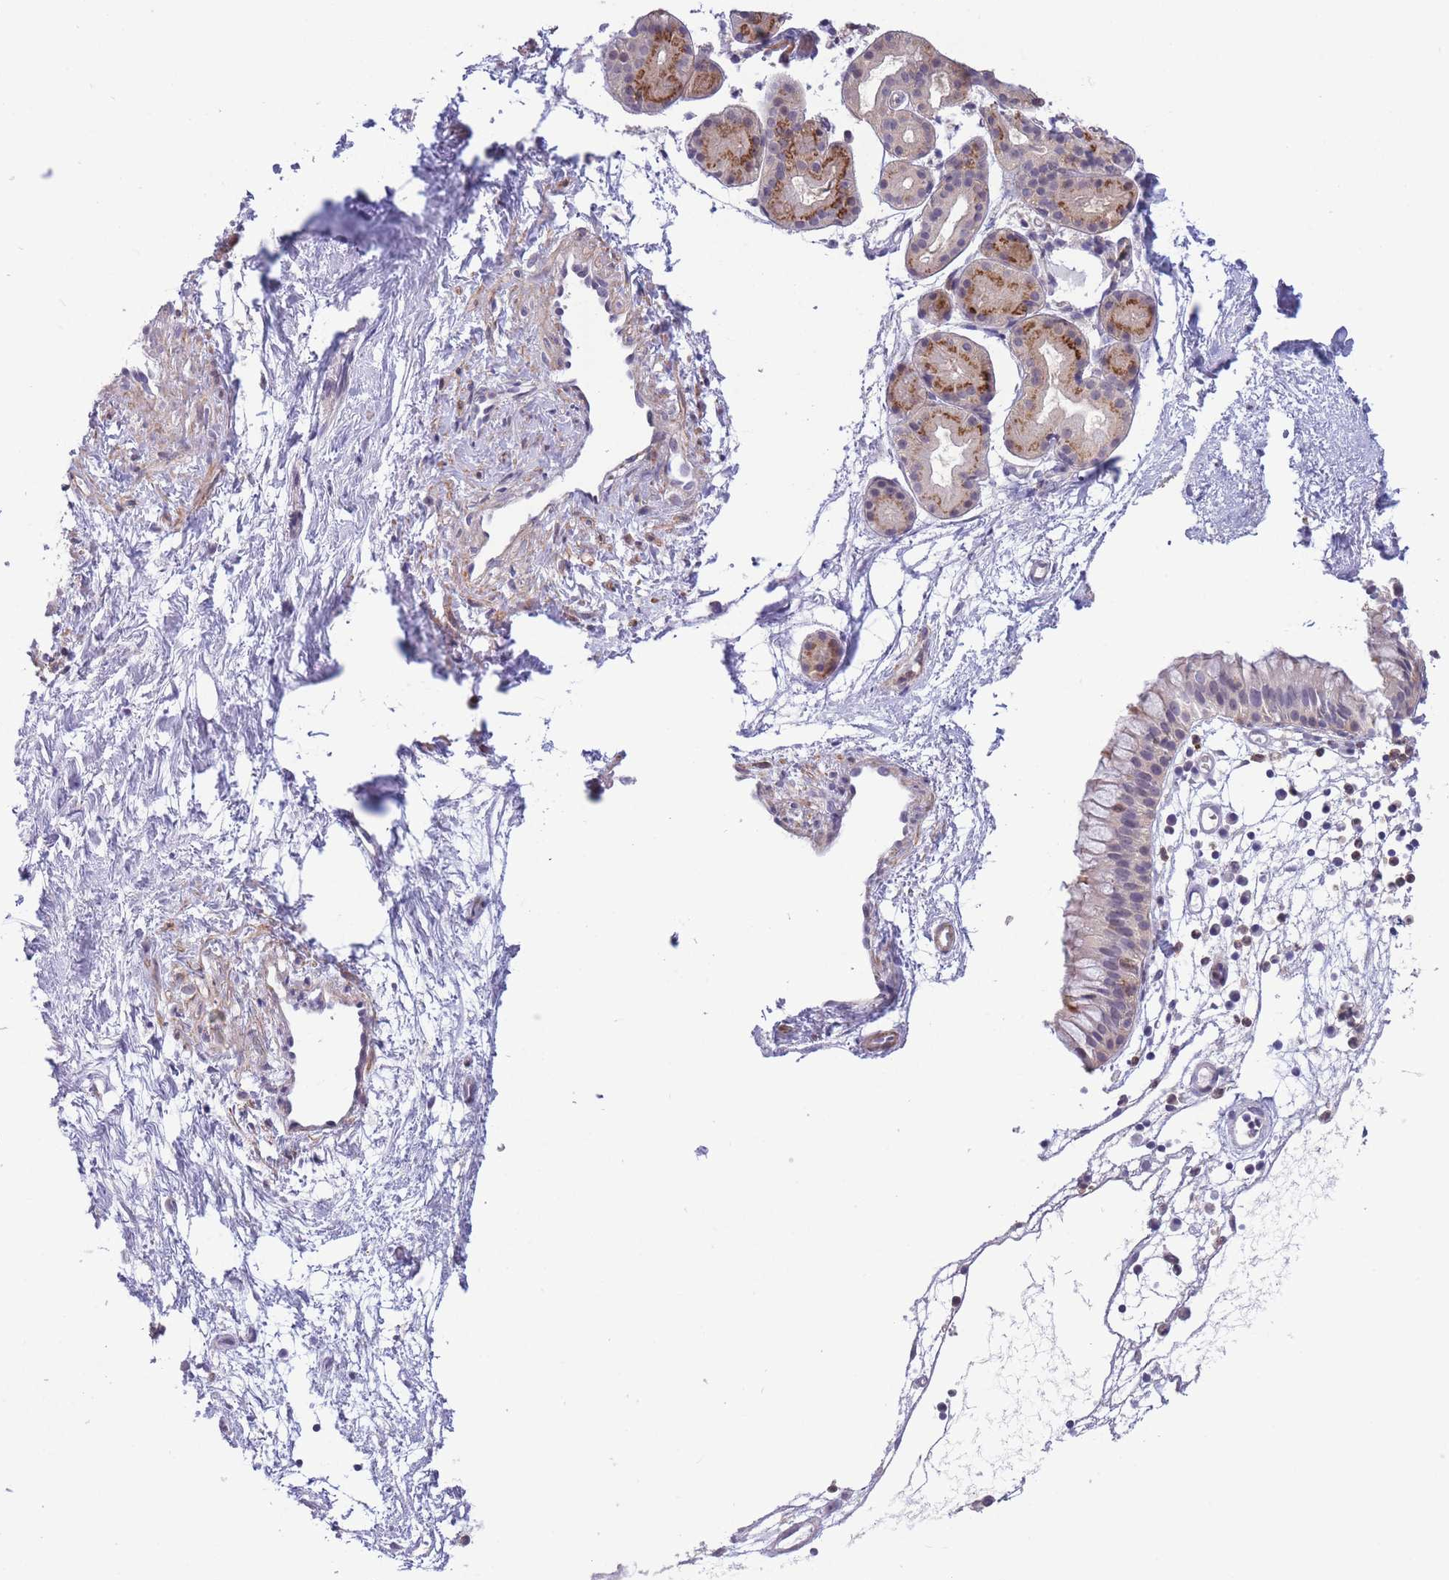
{"staining": {"intensity": "negative", "quantity": "none", "location": "none"}, "tissue": "nasopharynx", "cell_type": "Respiratory epithelial cells", "image_type": "normal", "snomed": [{"axis": "morphology", "description": "Normal tissue, NOS"}, {"axis": "topography", "description": "Nasopharynx"}], "caption": "Photomicrograph shows no significant protein positivity in respiratory epithelial cells of normal nasopharynx.", "gene": "ZNF304", "patient": {"sex": "male", "age": 82}}